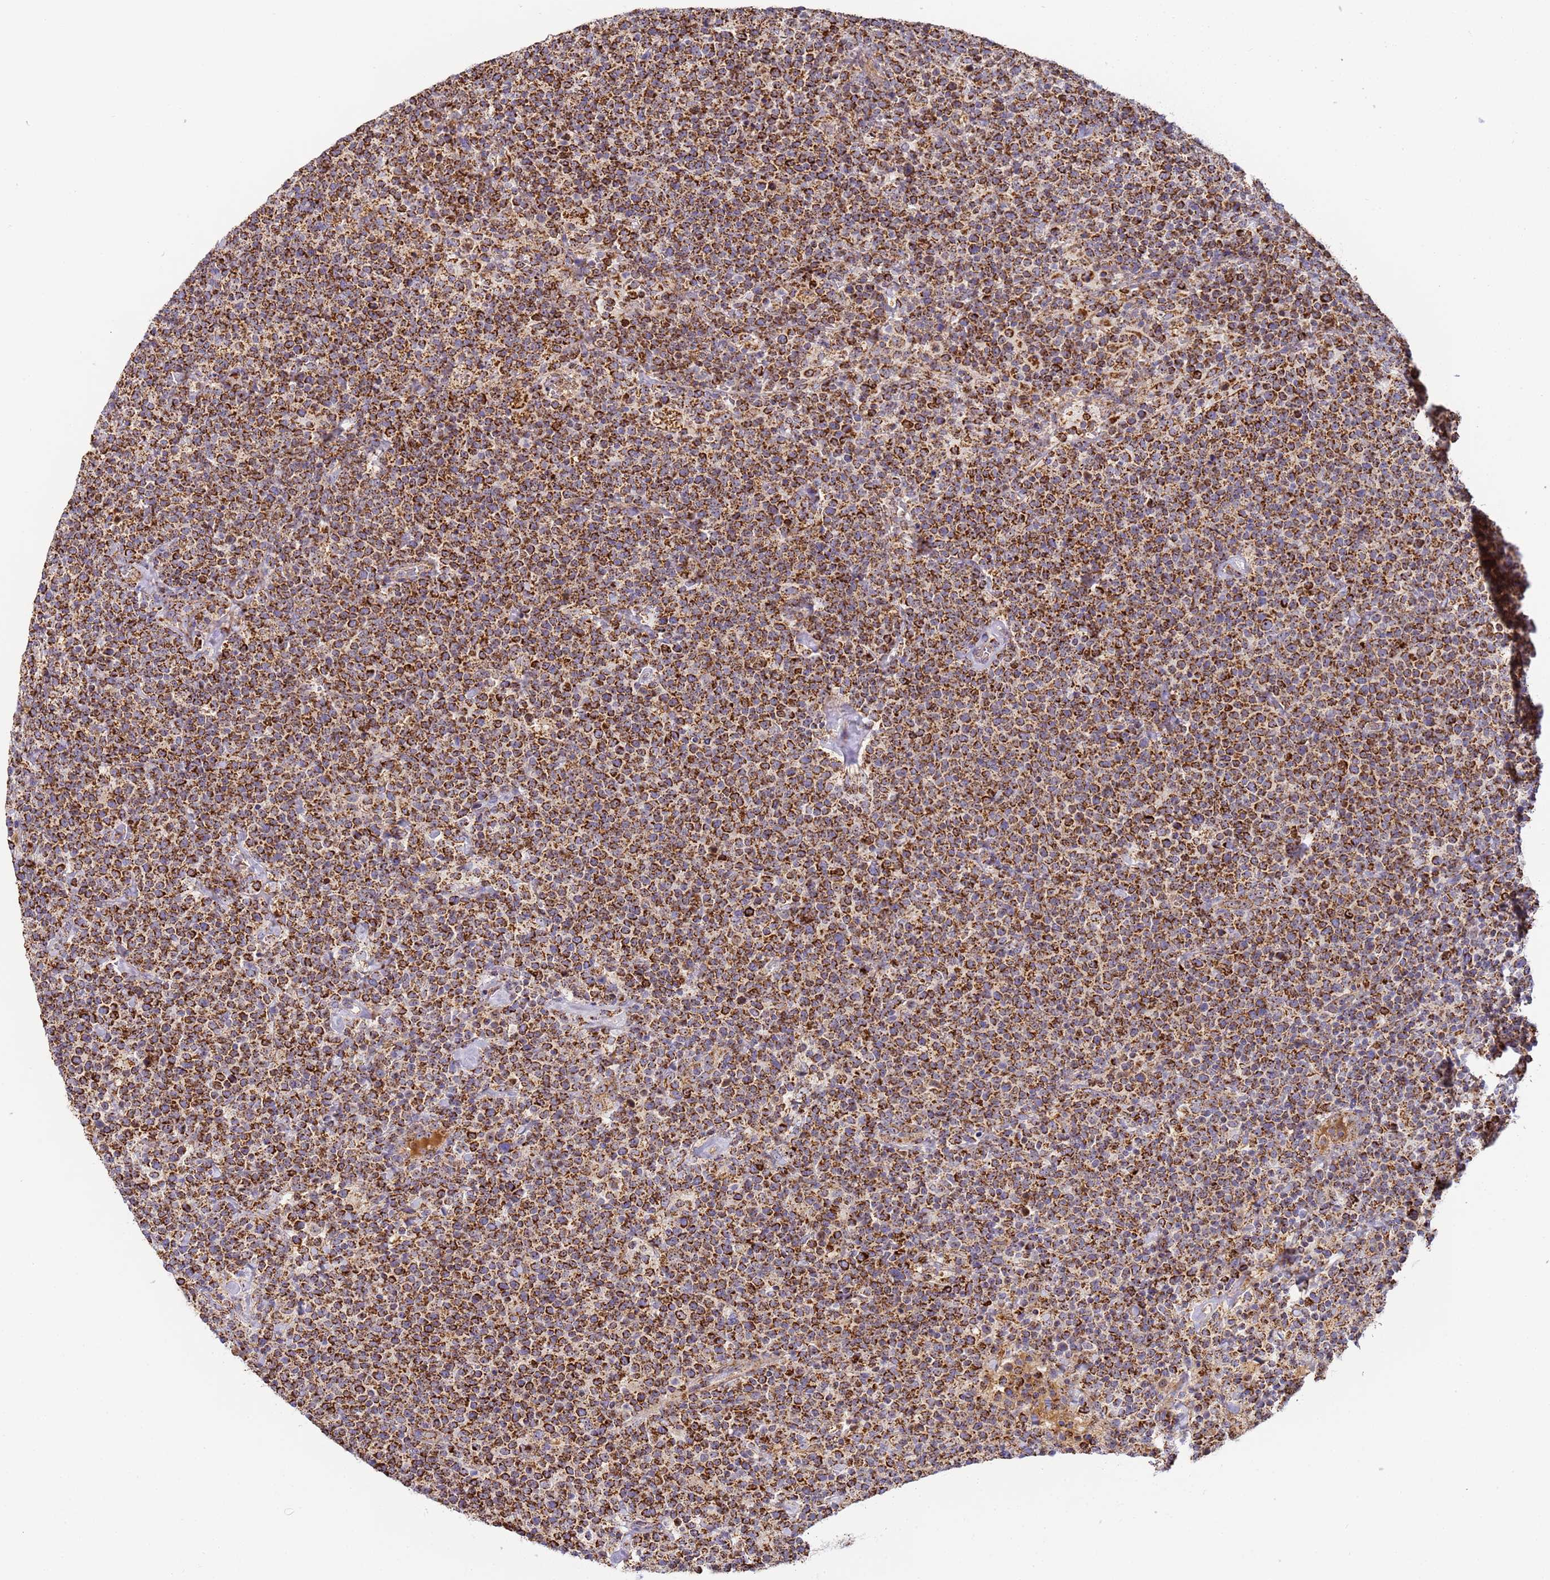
{"staining": {"intensity": "strong", "quantity": ">75%", "location": "cytoplasmic/membranous"}, "tissue": "lymphoma", "cell_type": "Tumor cells", "image_type": "cancer", "snomed": [{"axis": "morphology", "description": "Malignant lymphoma, non-Hodgkin's type, High grade"}, {"axis": "topography", "description": "Lymph node"}], "caption": "There is high levels of strong cytoplasmic/membranous positivity in tumor cells of high-grade malignant lymphoma, non-Hodgkin's type, as demonstrated by immunohistochemical staining (brown color).", "gene": "FRG2C", "patient": {"sex": "male", "age": 61}}